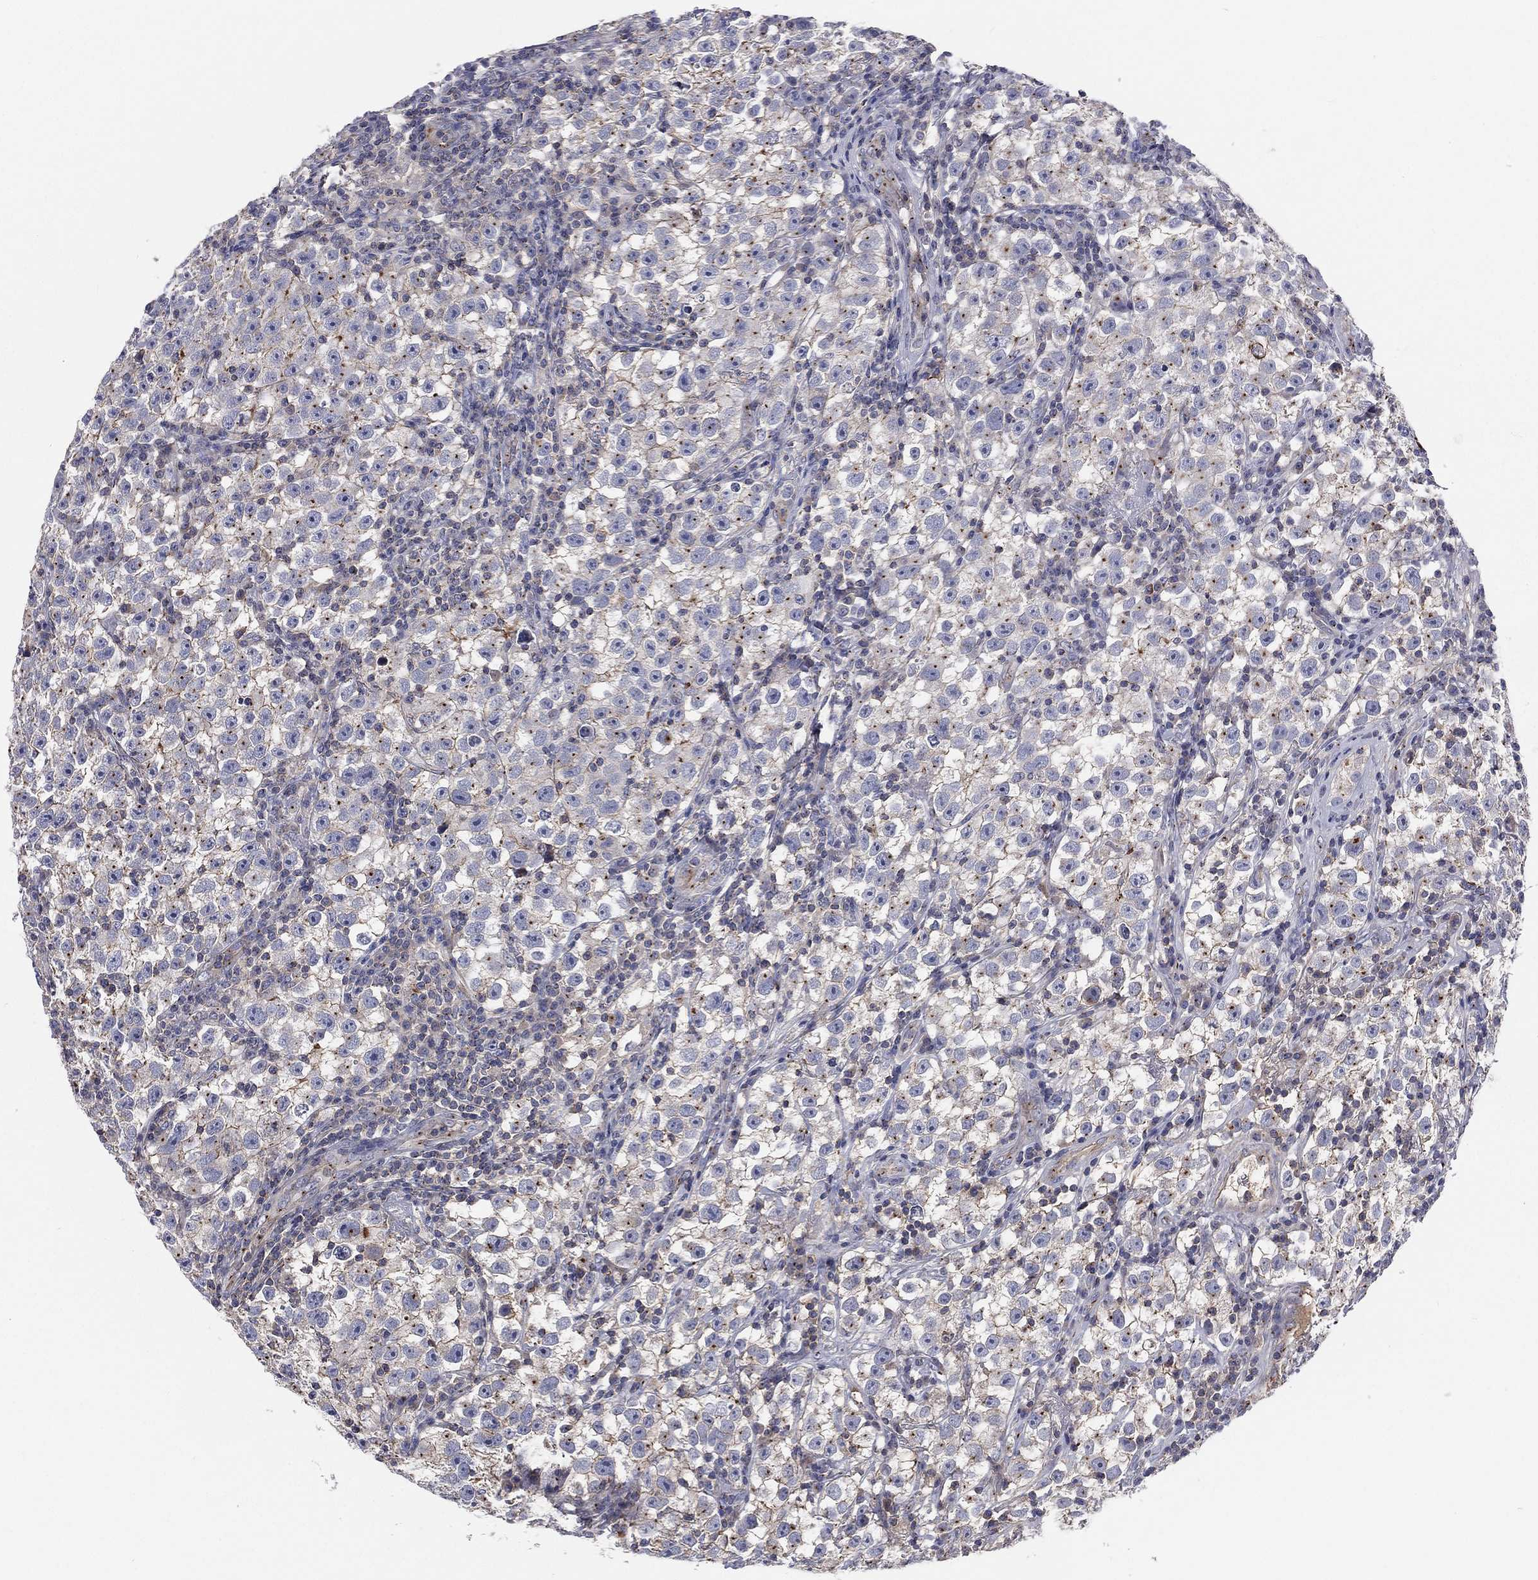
{"staining": {"intensity": "moderate", "quantity": "25%-75%", "location": "cytoplasmic/membranous"}, "tissue": "testis cancer", "cell_type": "Tumor cells", "image_type": "cancer", "snomed": [{"axis": "morphology", "description": "Seminoma, NOS"}, {"axis": "topography", "description": "Testis"}], "caption": "Immunohistochemical staining of human testis seminoma exhibits moderate cytoplasmic/membranous protein positivity in approximately 25%-75% of tumor cells. The staining is performed using DAB brown chromogen to label protein expression. The nuclei are counter-stained blue using hematoxylin.", "gene": "CROCC", "patient": {"sex": "male", "age": 22}}